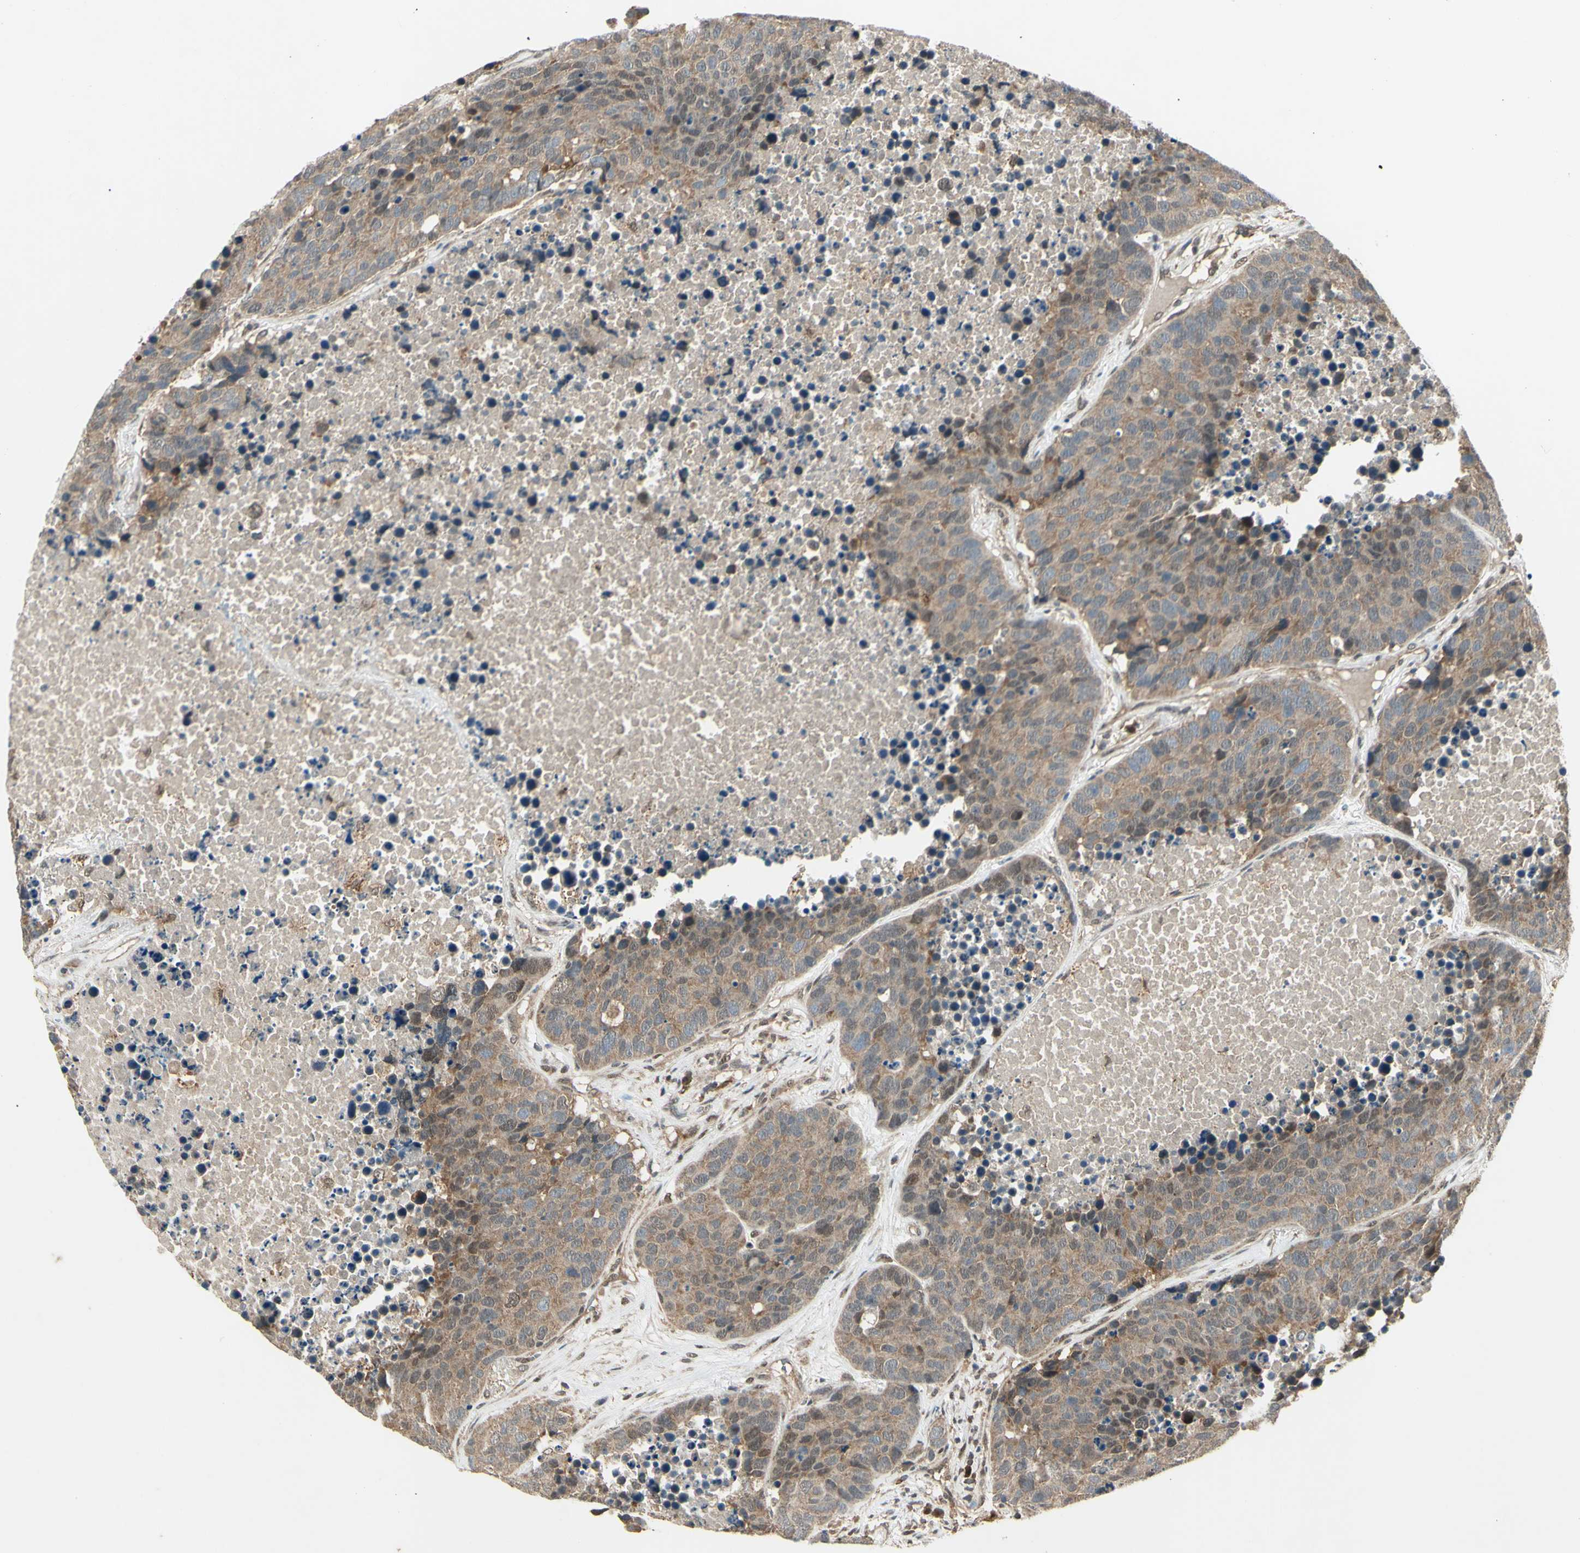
{"staining": {"intensity": "moderate", "quantity": ">75%", "location": "cytoplasmic/membranous"}, "tissue": "carcinoid", "cell_type": "Tumor cells", "image_type": "cancer", "snomed": [{"axis": "morphology", "description": "Carcinoid, malignant, NOS"}, {"axis": "topography", "description": "Lung"}], "caption": "Carcinoid stained with a protein marker displays moderate staining in tumor cells.", "gene": "PSMD5", "patient": {"sex": "male", "age": 60}}